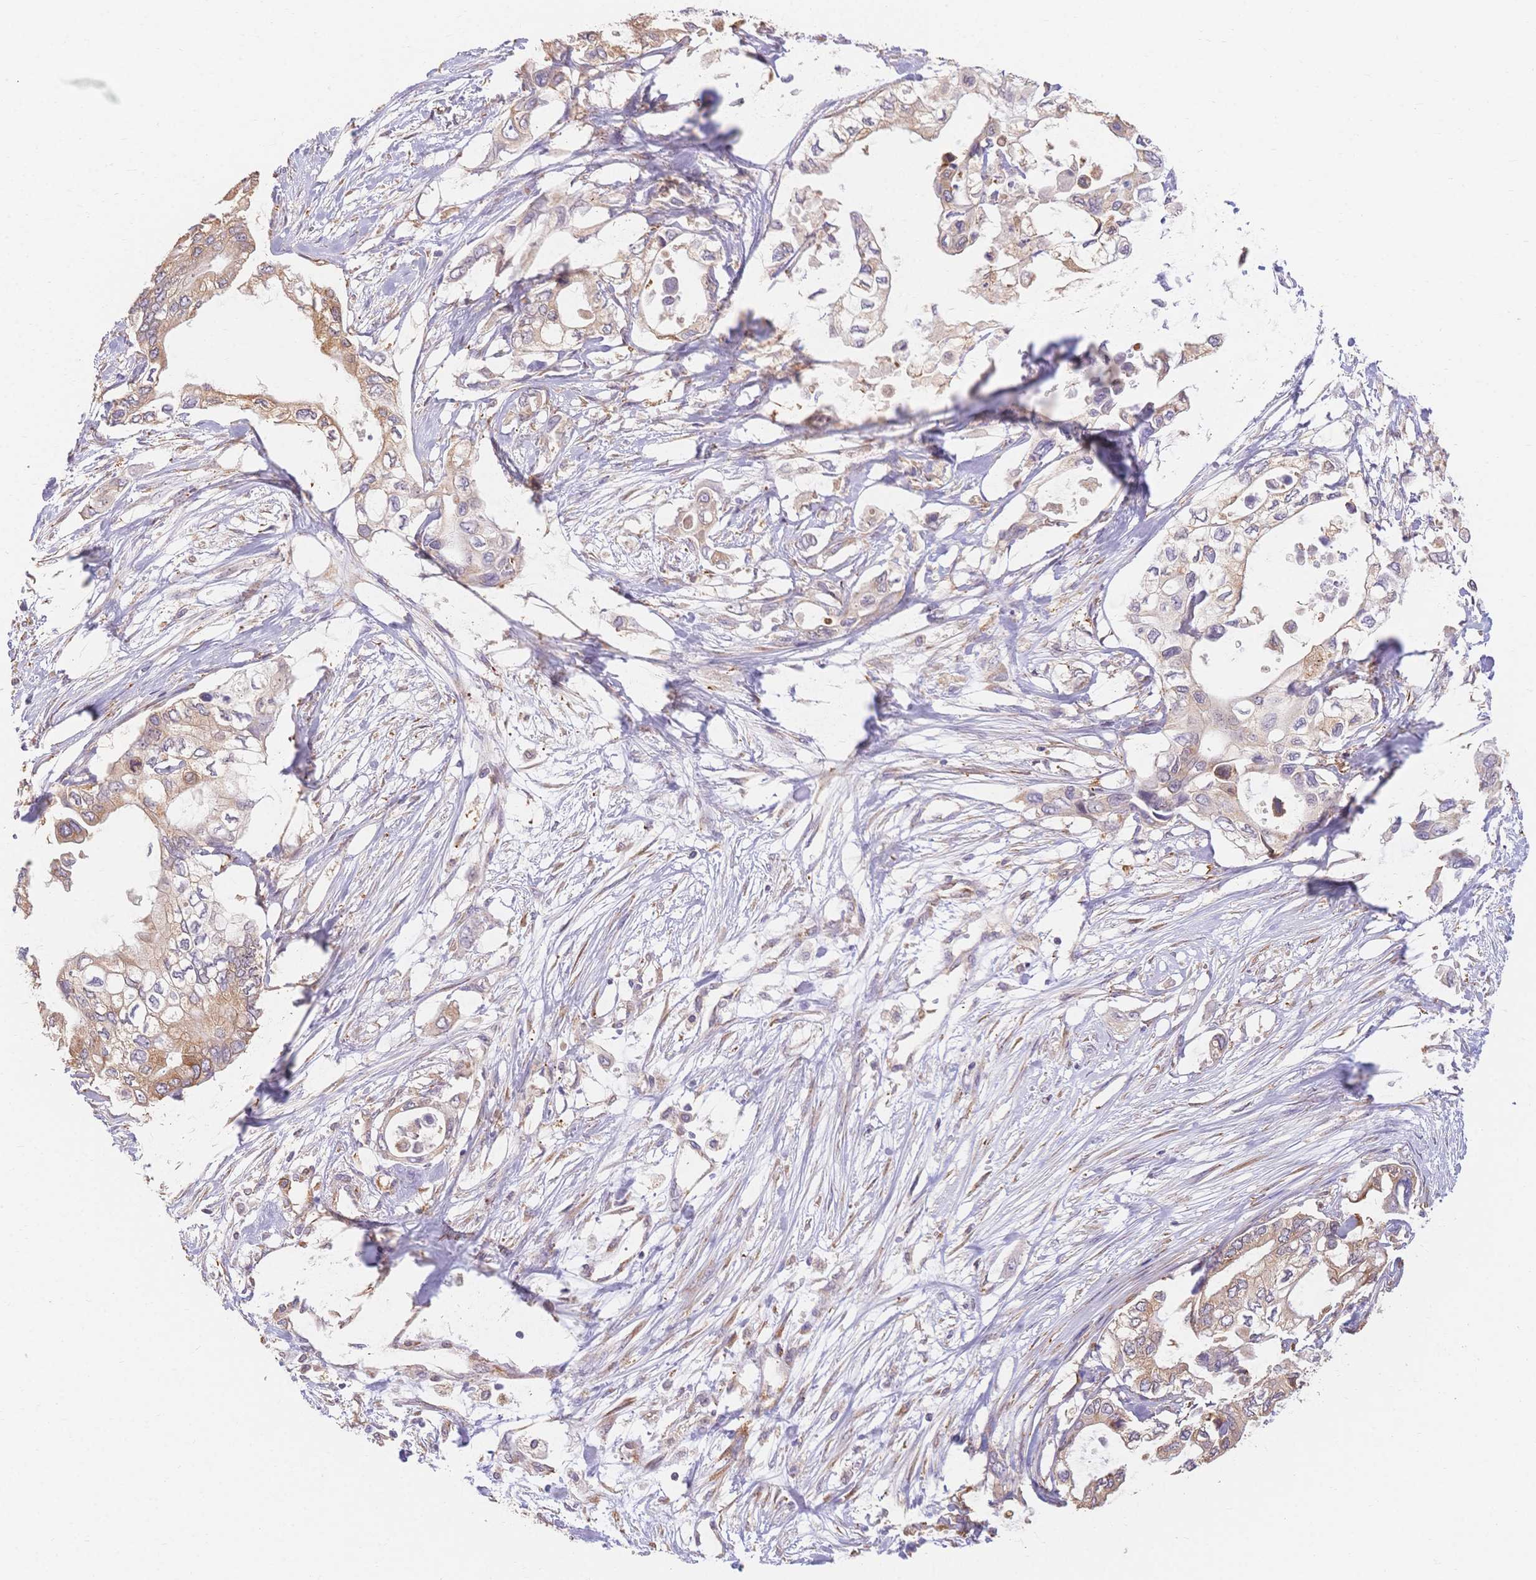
{"staining": {"intensity": "moderate", "quantity": "25%-75%", "location": "cytoplasmic/membranous"}, "tissue": "pancreatic cancer", "cell_type": "Tumor cells", "image_type": "cancer", "snomed": [{"axis": "morphology", "description": "Adenocarcinoma, NOS"}, {"axis": "topography", "description": "Pancreas"}], "caption": "Approximately 25%-75% of tumor cells in human pancreatic cancer (adenocarcinoma) exhibit moderate cytoplasmic/membranous protein expression as visualized by brown immunohistochemical staining.", "gene": "HS3ST5", "patient": {"sex": "female", "age": 63}}